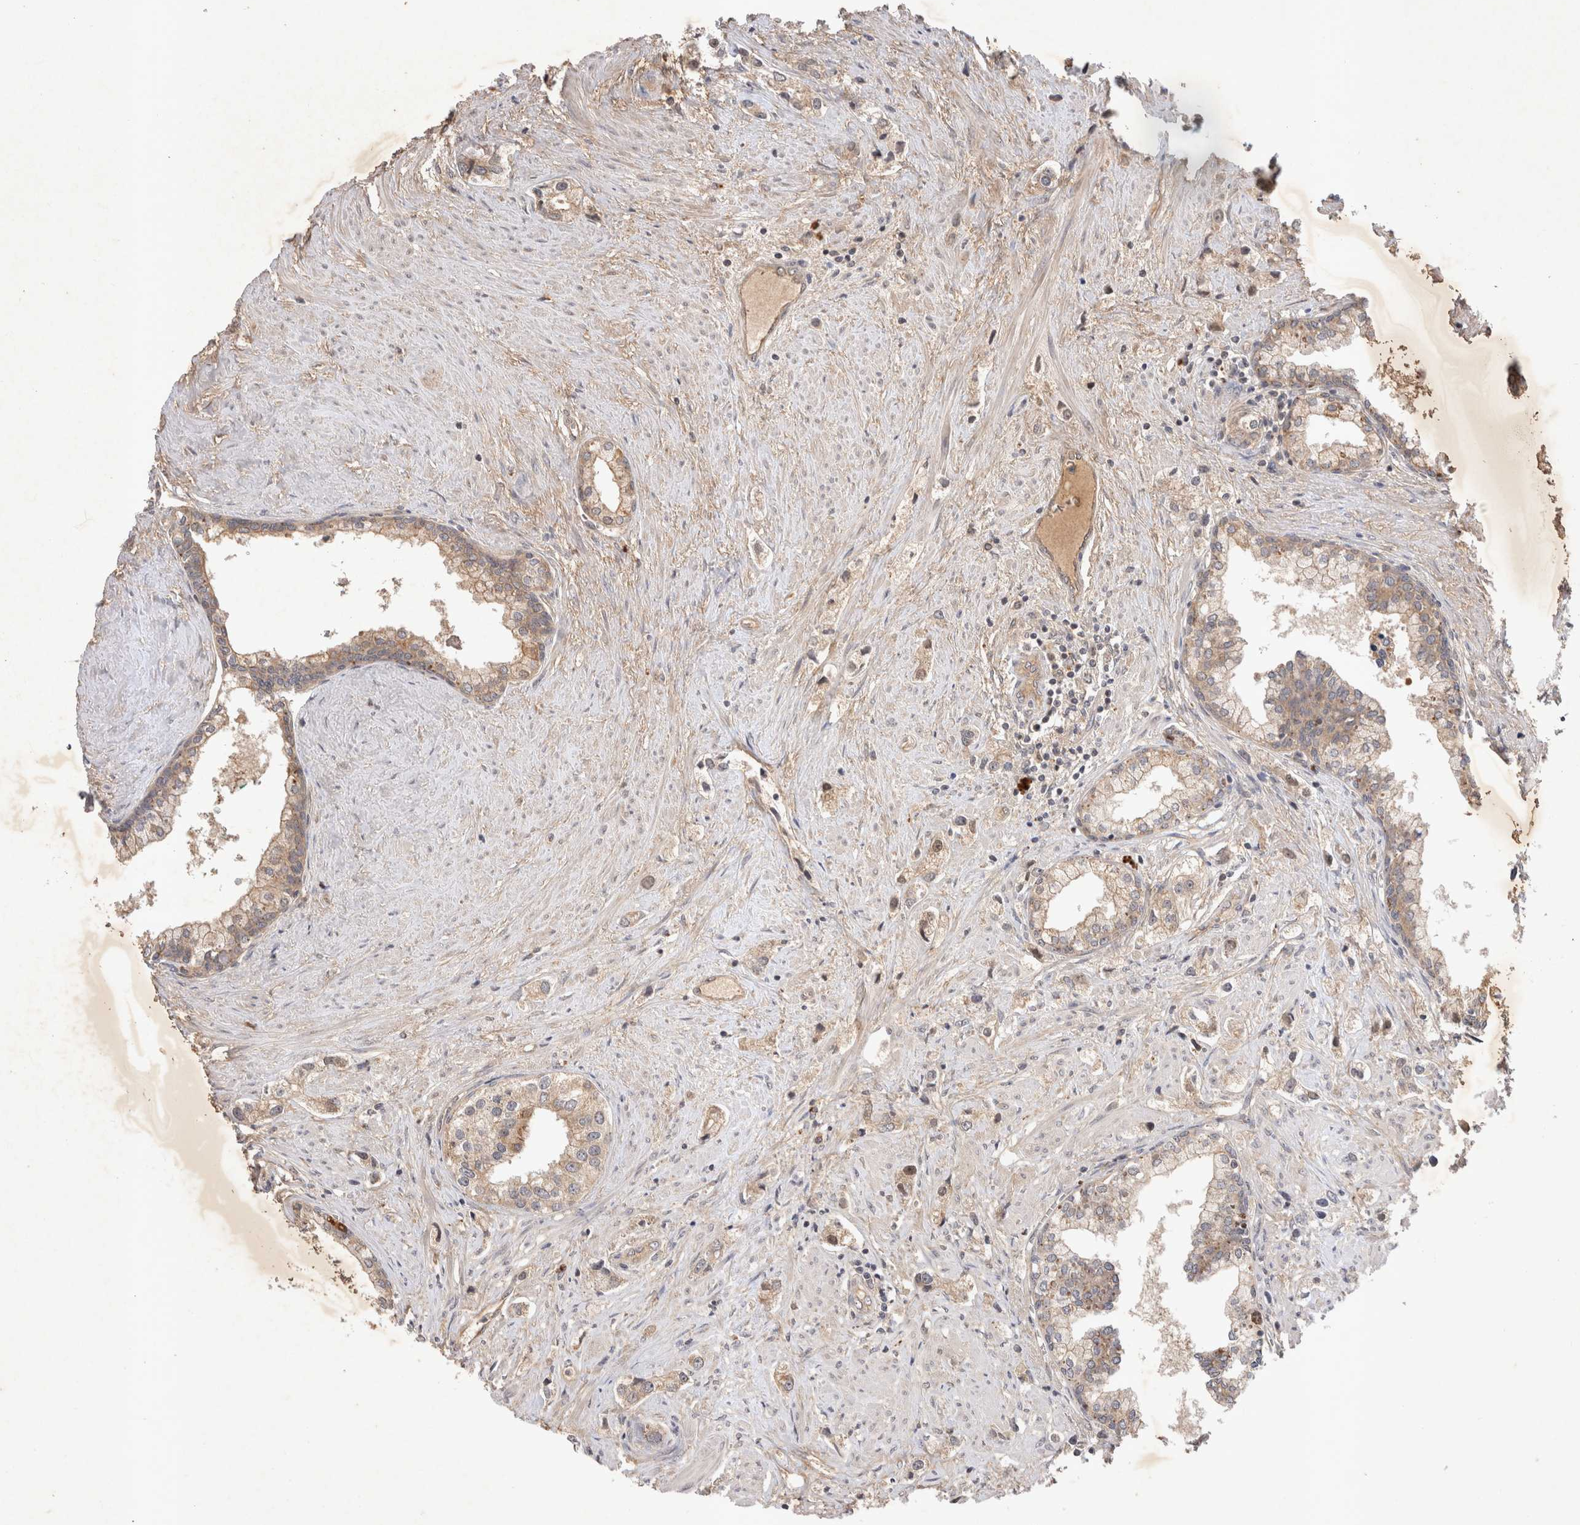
{"staining": {"intensity": "weak", "quantity": ">75%", "location": "cytoplasmic/membranous"}, "tissue": "prostate cancer", "cell_type": "Tumor cells", "image_type": "cancer", "snomed": [{"axis": "morphology", "description": "Adenocarcinoma, High grade"}, {"axis": "topography", "description": "Prostate"}], "caption": "A micrograph of prostate cancer stained for a protein reveals weak cytoplasmic/membranous brown staining in tumor cells.", "gene": "YES1", "patient": {"sex": "male", "age": 66}}